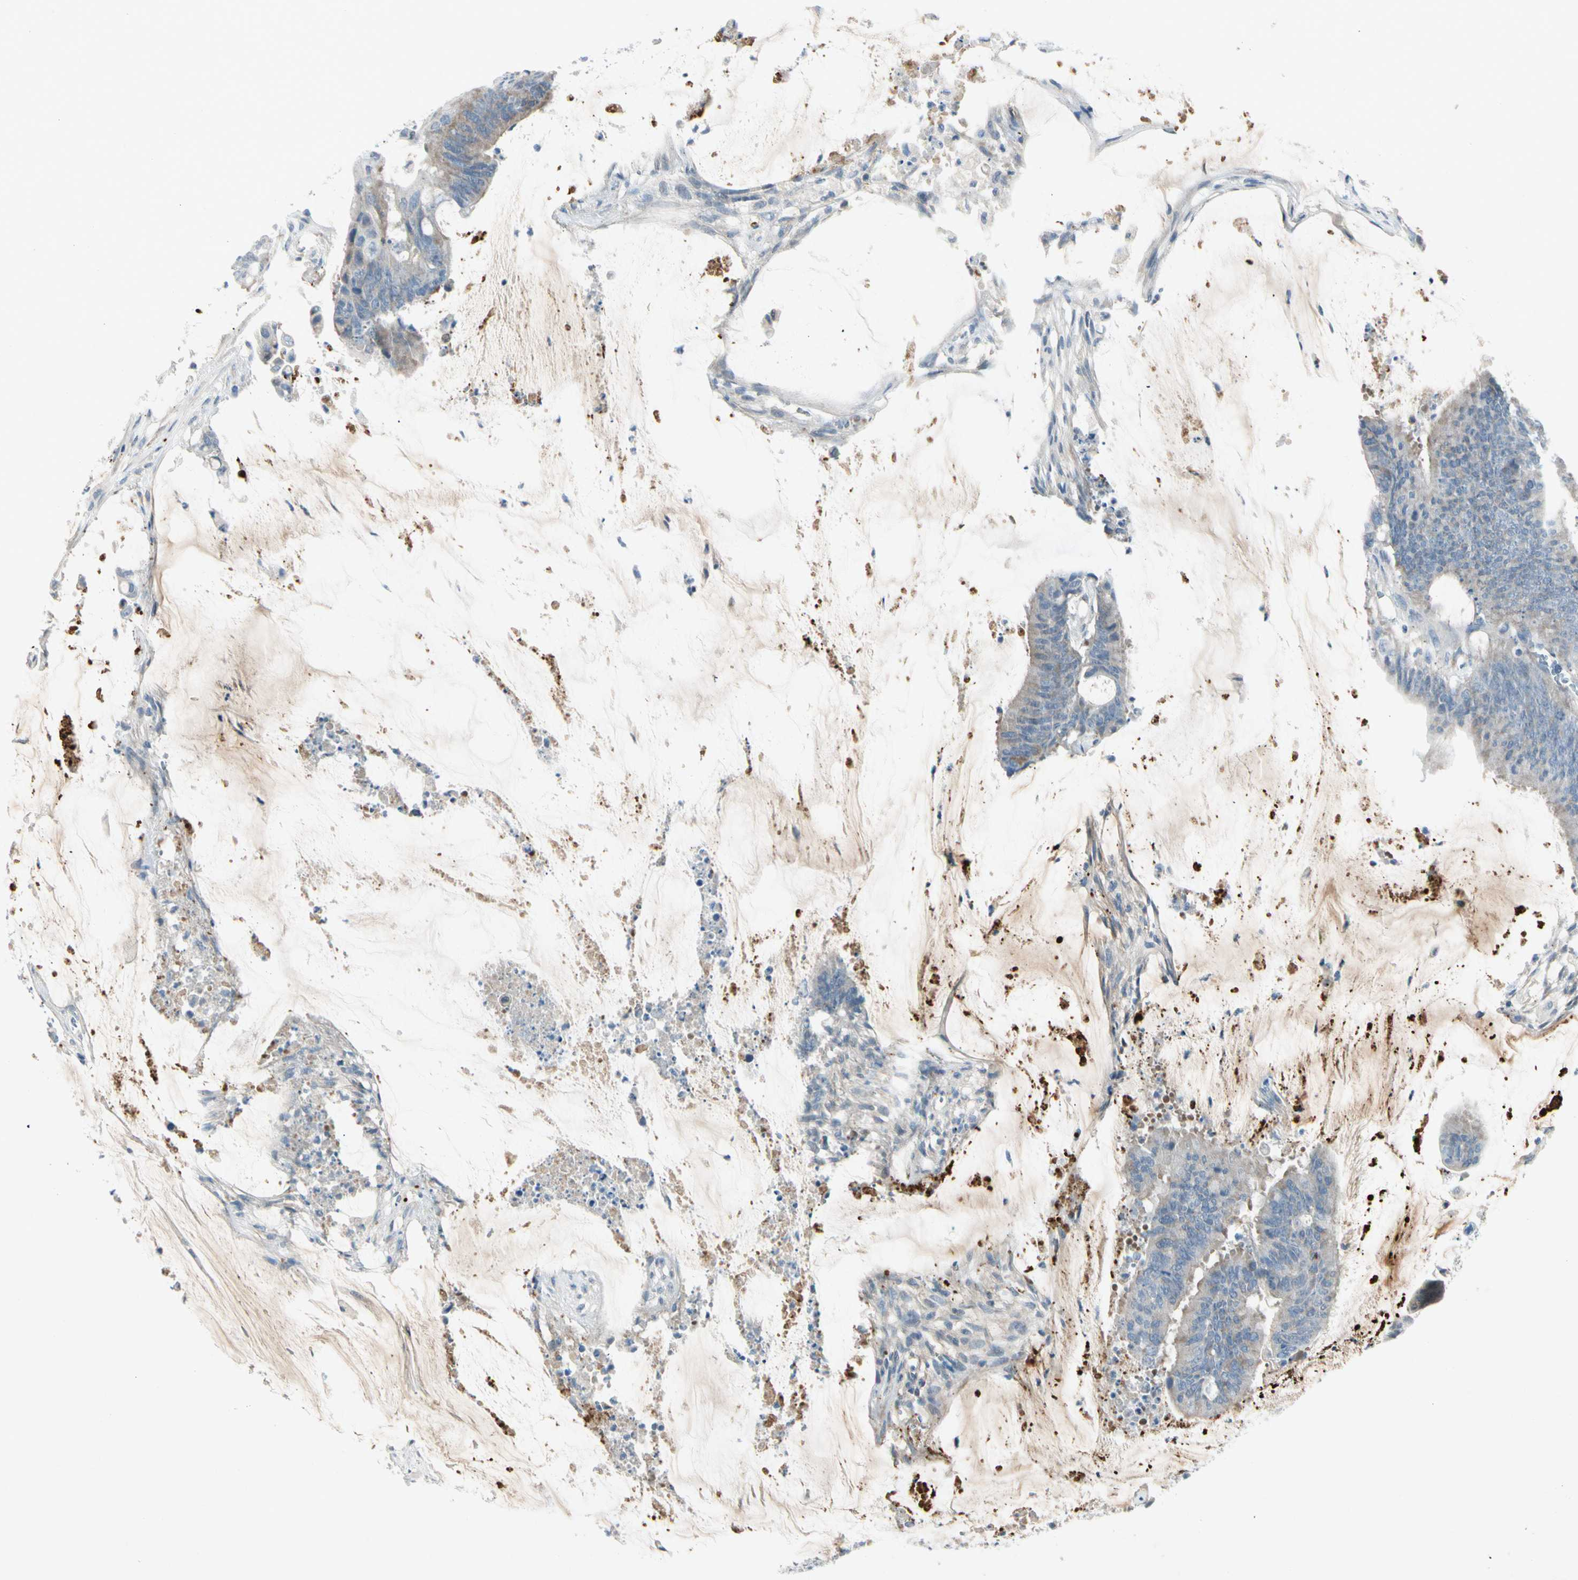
{"staining": {"intensity": "weak", "quantity": "<25%", "location": "cytoplasmic/membranous"}, "tissue": "colorectal cancer", "cell_type": "Tumor cells", "image_type": "cancer", "snomed": [{"axis": "morphology", "description": "Adenocarcinoma, NOS"}, {"axis": "topography", "description": "Rectum"}], "caption": "Colorectal adenocarcinoma was stained to show a protein in brown. There is no significant expression in tumor cells.", "gene": "SERPIND1", "patient": {"sex": "female", "age": 66}}